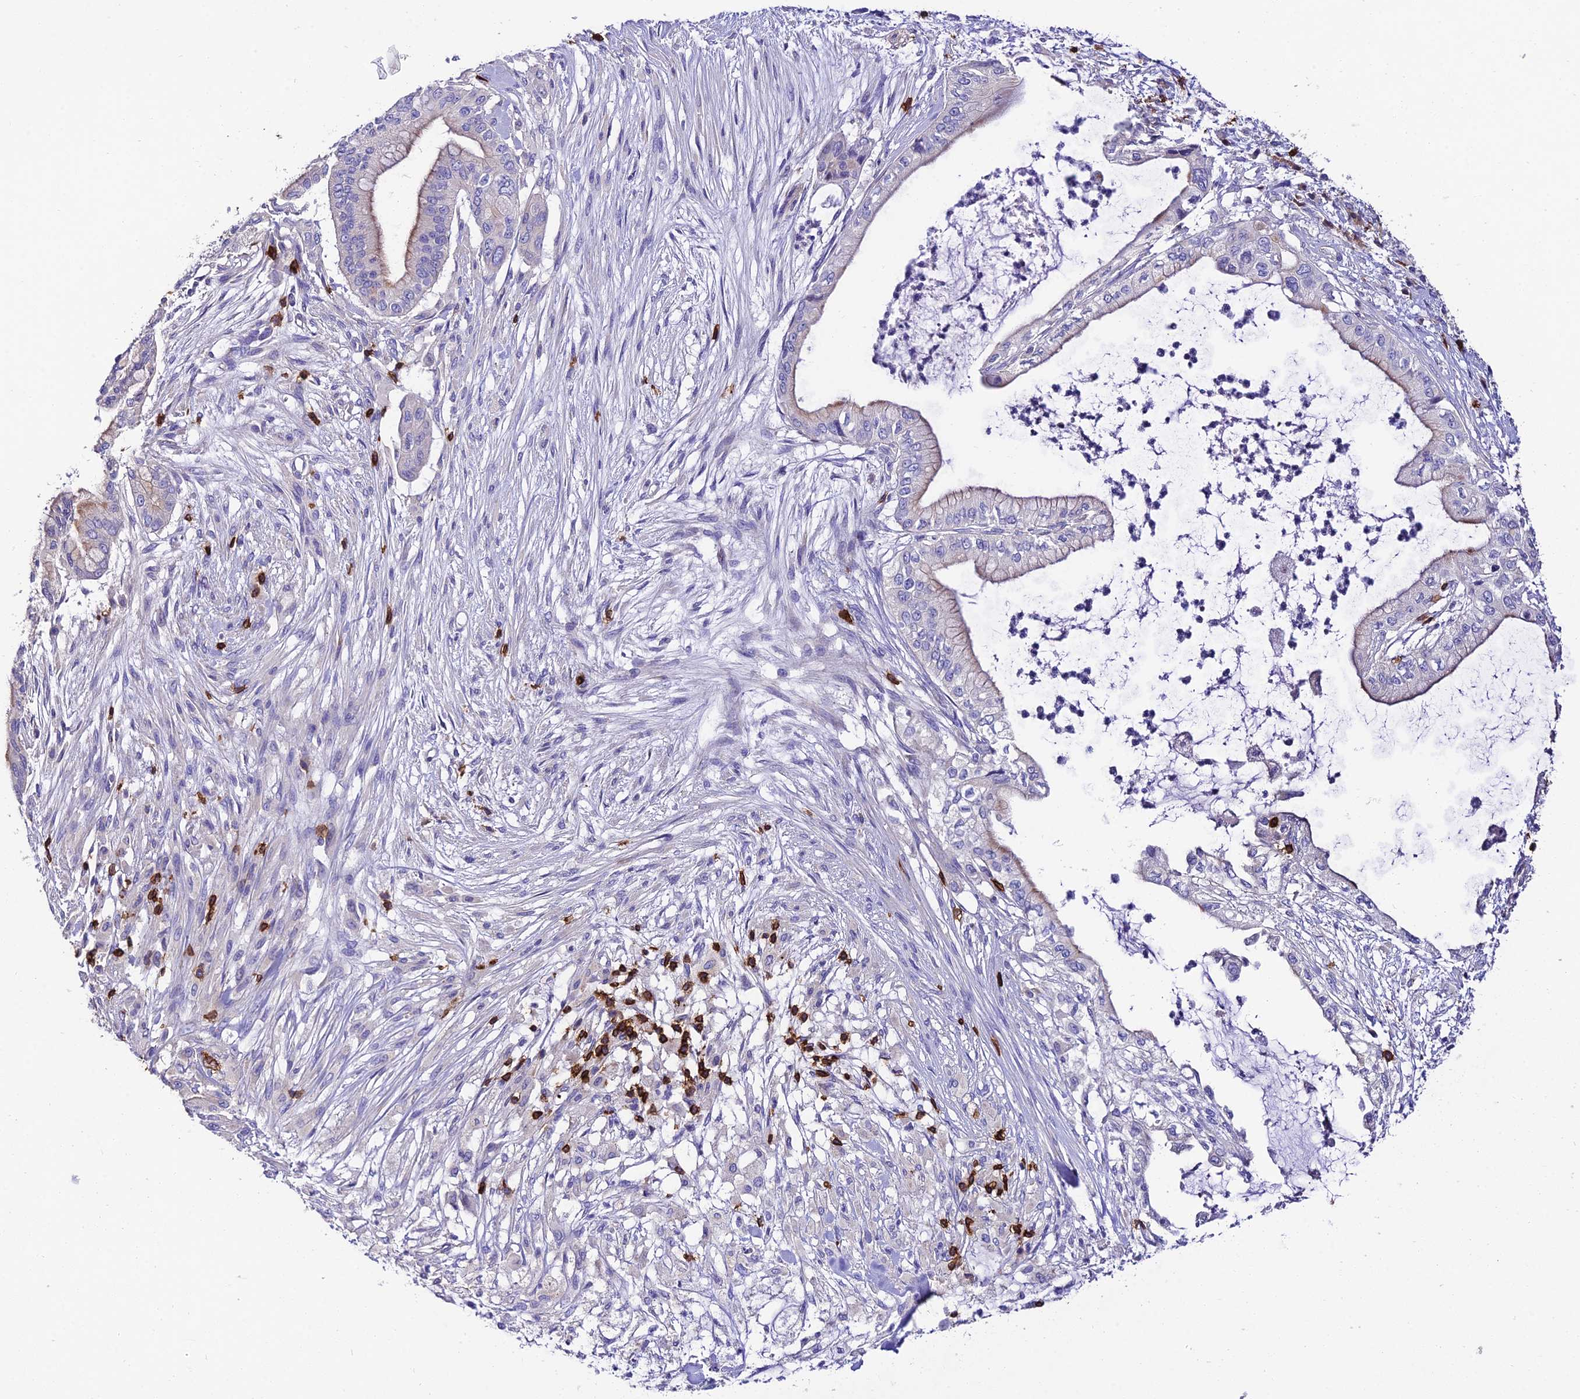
{"staining": {"intensity": "negative", "quantity": "none", "location": "none"}, "tissue": "pancreatic cancer", "cell_type": "Tumor cells", "image_type": "cancer", "snomed": [{"axis": "morphology", "description": "Adenocarcinoma, NOS"}, {"axis": "topography", "description": "Pancreas"}], "caption": "High power microscopy photomicrograph of an immunohistochemistry histopathology image of pancreatic cancer, revealing no significant expression in tumor cells.", "gene": "PTPRCAP", "patient": {"sex": "male", "age": 46}}